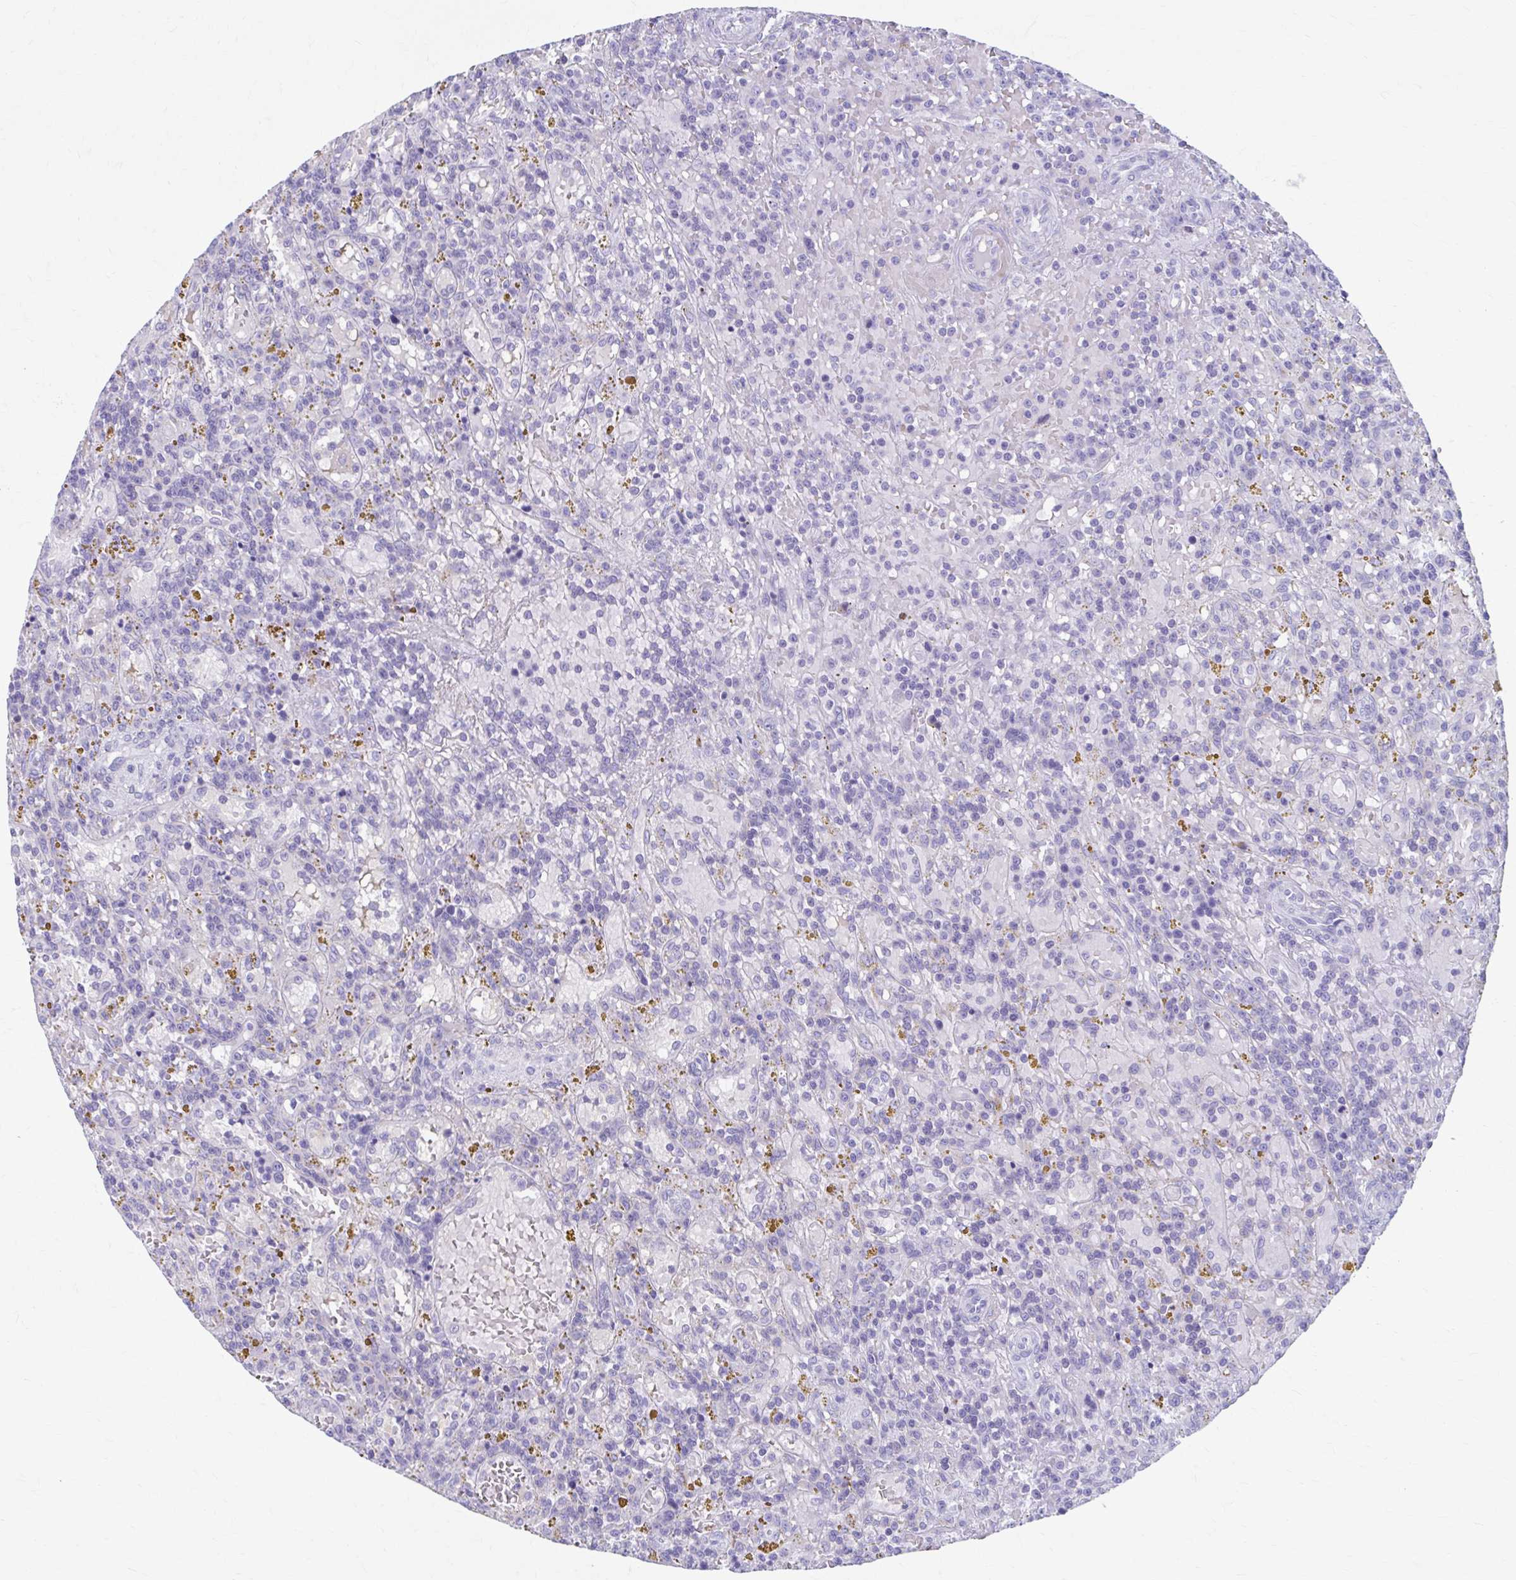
{"staining": {"intensity": "negative", "quantity": "none", "location": "none"}, "tissue": "lymphoma", "cell_type": "Tumor cells", "image_type": "cancer", "snomed": [{"axis": "morphology", "description": "Malignant lymphoma, non-Hodgkin's type, Low grade"}, {"axis": "topography", "description": "Spleen"}], "caption": "The image reveals no staining of tumor cells in lymphoma.", "gene": "KCNE2", "patient": {"sex": "female", "age": 65}}